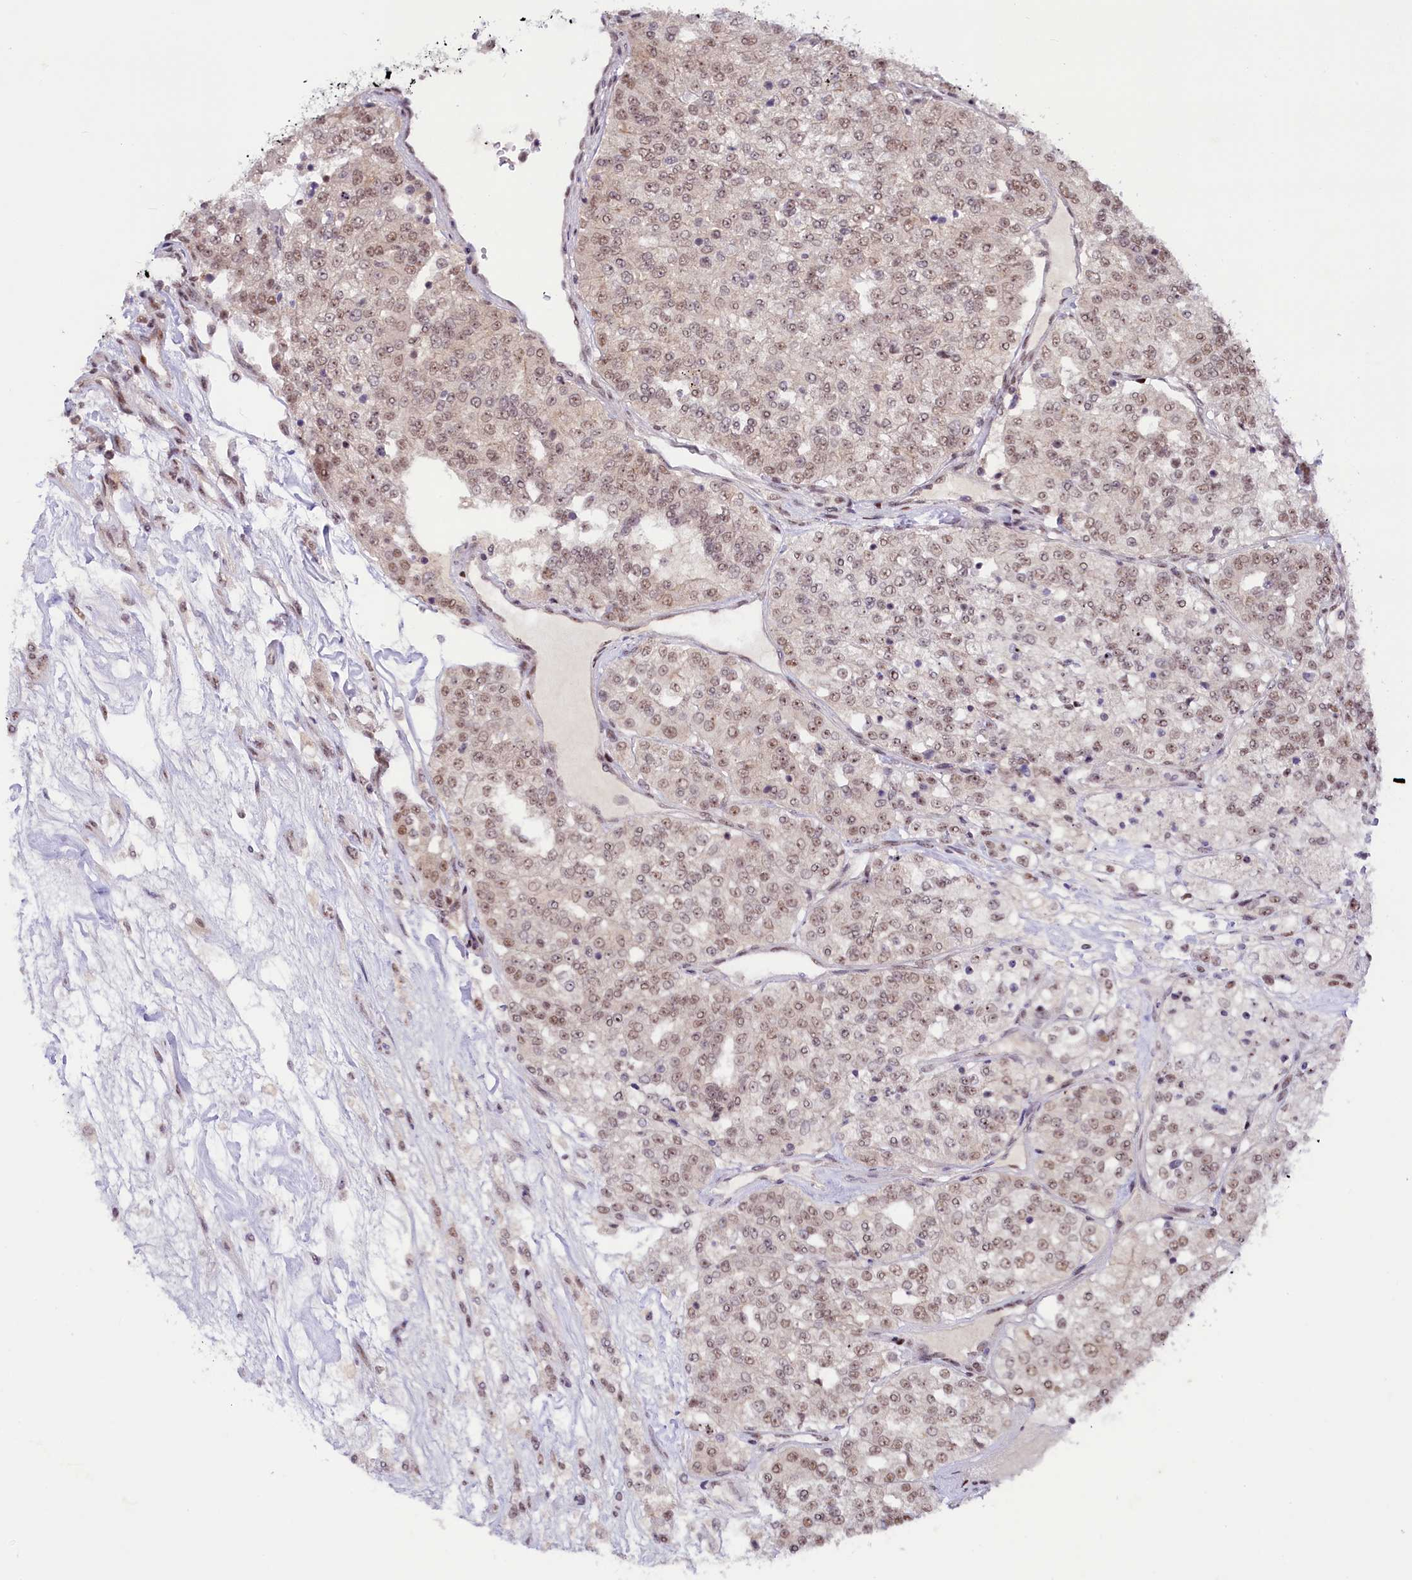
{"staining": {"intensity": "weak", "quantity": ">75%", "location": "nuclear"}, "tissue": "renal cancer", "cell_type": "Tumor cells", "image_type": "cancer", "snomed": [{"axis": "morphology", "description": "Adenocarcinoma, NOS"}, {"axis": "topography", "description": "Kidney"}], "caption": "Renal cancer (adenocarcinoma) stained with a protein marker demonstrates weak staining in tumor cells.", "gene": "ANKS3", "patient": {"sex": "female", "age": 63}}